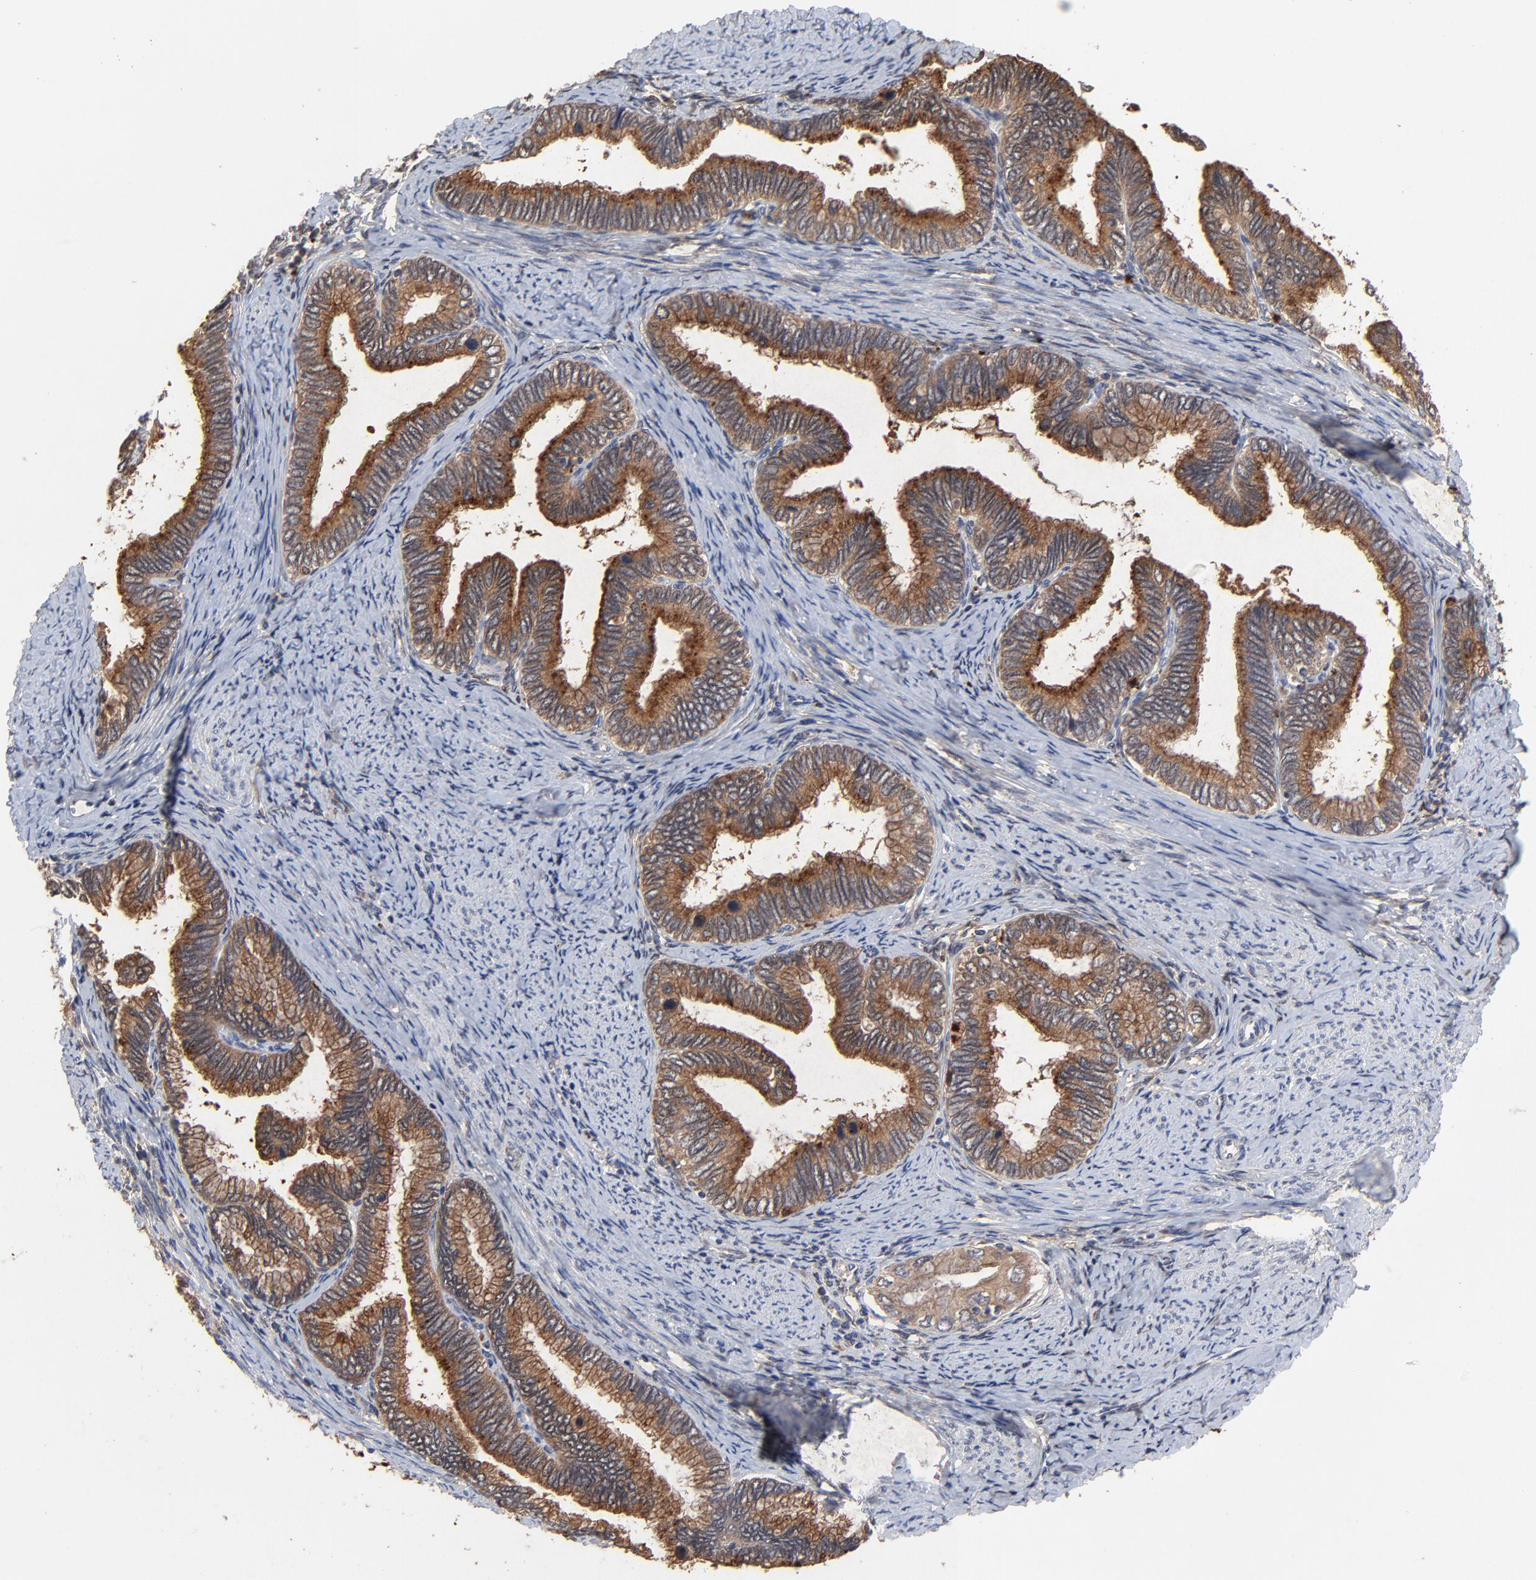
{"staining": {"intensity": "strong", "quantity": ">75%", "location": "cytoplasmic/membranous"}, "tissue": "cervical cancer", "cell_type": "Tumor cells", "image_type": "cancer", "snomed": [{"axis": "morphology", "description": "Adenocarcinoma, NOS"}, {"axis": "topography", "description": "Cervix"}], "caption": "Protein positivity by immunohistochemistry displays strong cytoplasmic/membranous staining in approximately >75% of tumor cells in cervical cancer. The staining was performed using DAB, with brown indicating positive protein expression. Nuclei are stained blue with hematoxylin.", "gene": "LGALS3", "patient": {"sex": "female", "age": 49}}